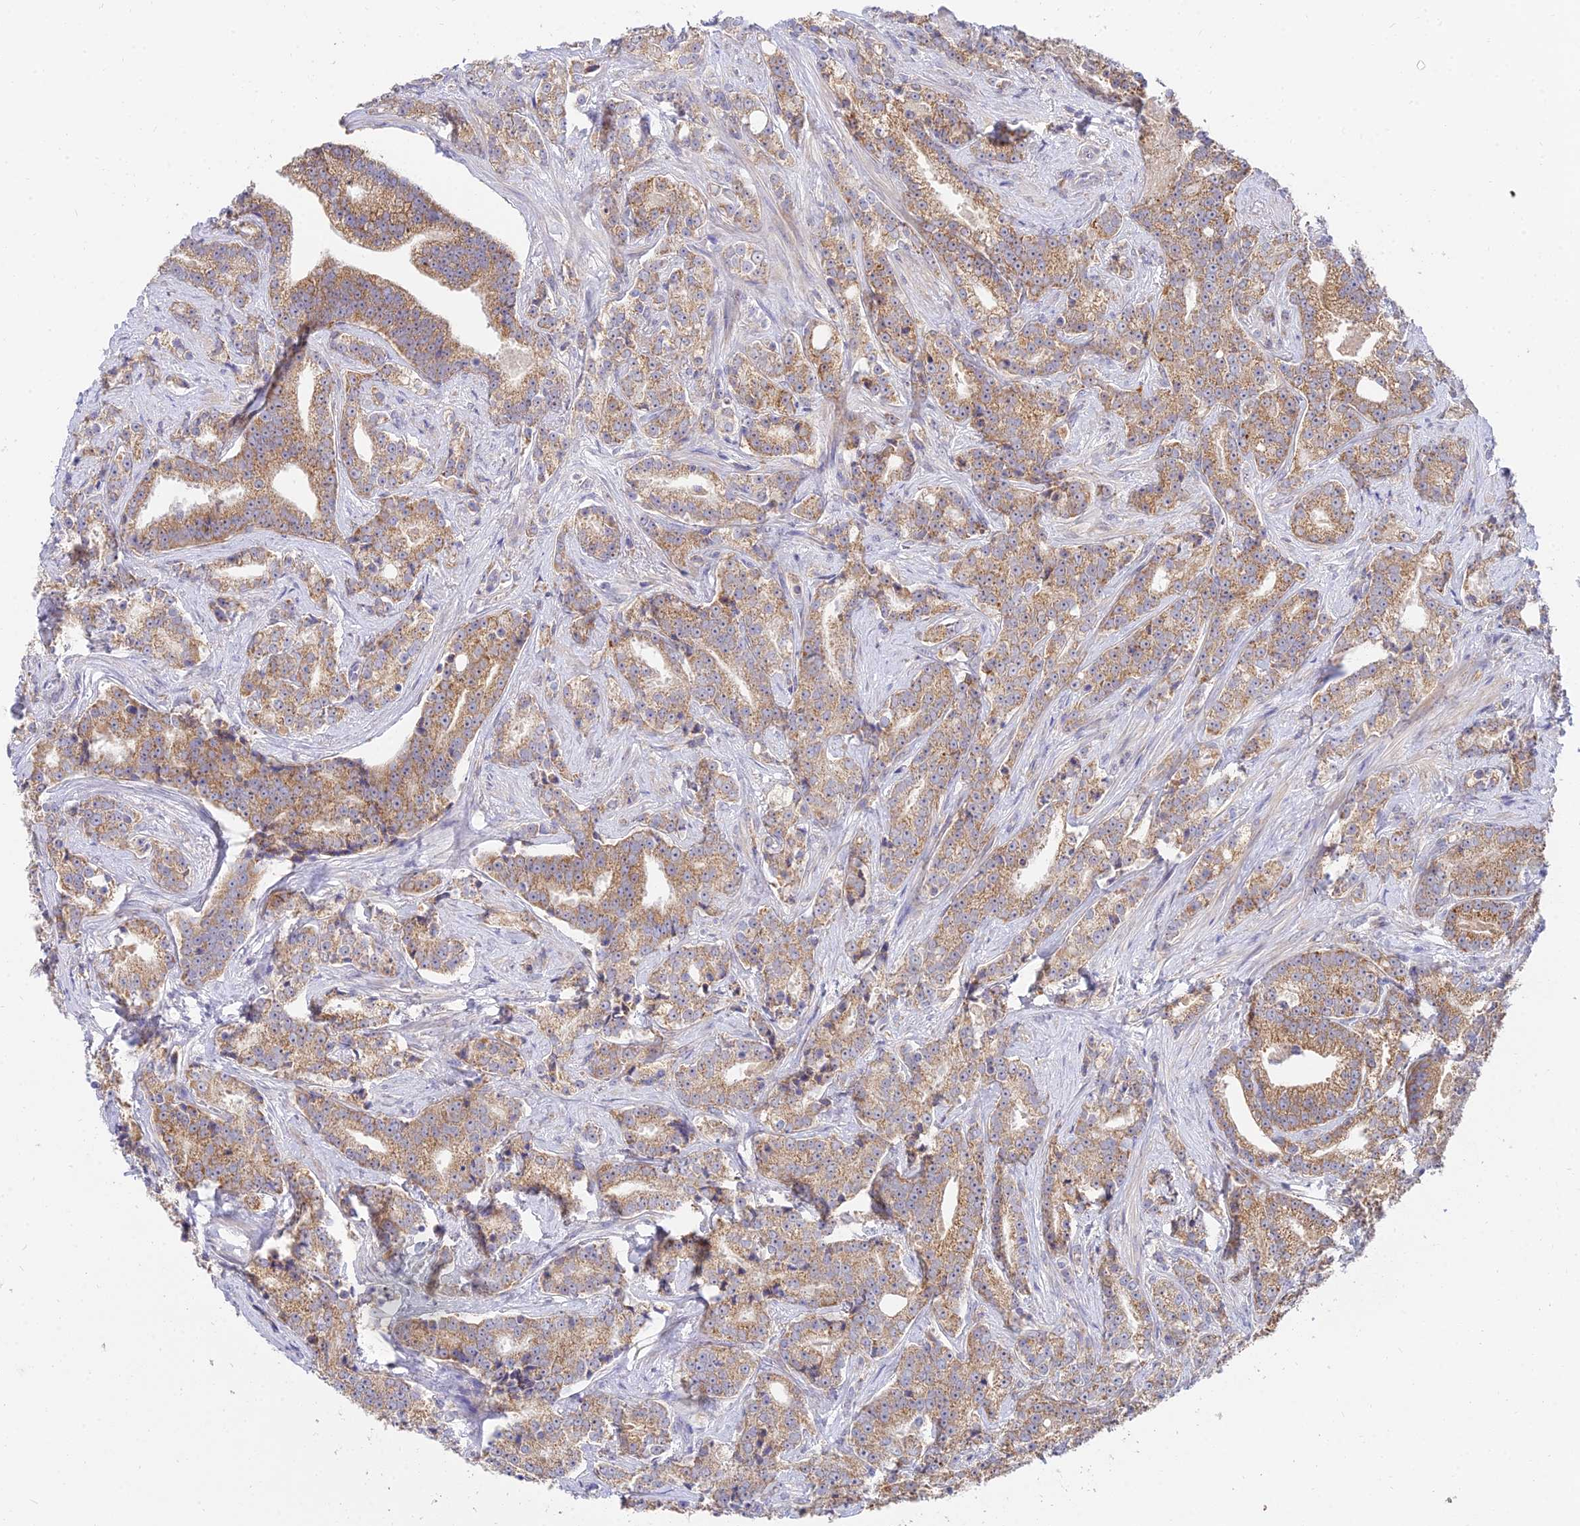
{"staining": {"intensity": "moderate", "quantity": ">75%", "location": "cytoplasmic/membranous"}, "tissue": "prostate cancer", "cell_type": "Tumor cells", "image_type": "cancer", "snomed": [{"axis": "morphology", "description": "Adenocarcinoma, High grade"}, {"axis": "topography", "description": "Prostate"}], "caption": "Protein staining exhibits moderate cytoplasmic/membranous staining in about >75% of tumor cells in prostate cancer (high-grade adenocarcinoma). The staining is performed using DAB (3,3'-diaminobenzidine) brown chromogen to label protein expression. The nuclei are counter-stained blue using hematoxylin.", "gene": "ARL8B", "patient": {"sex": "male", "age": 67}}